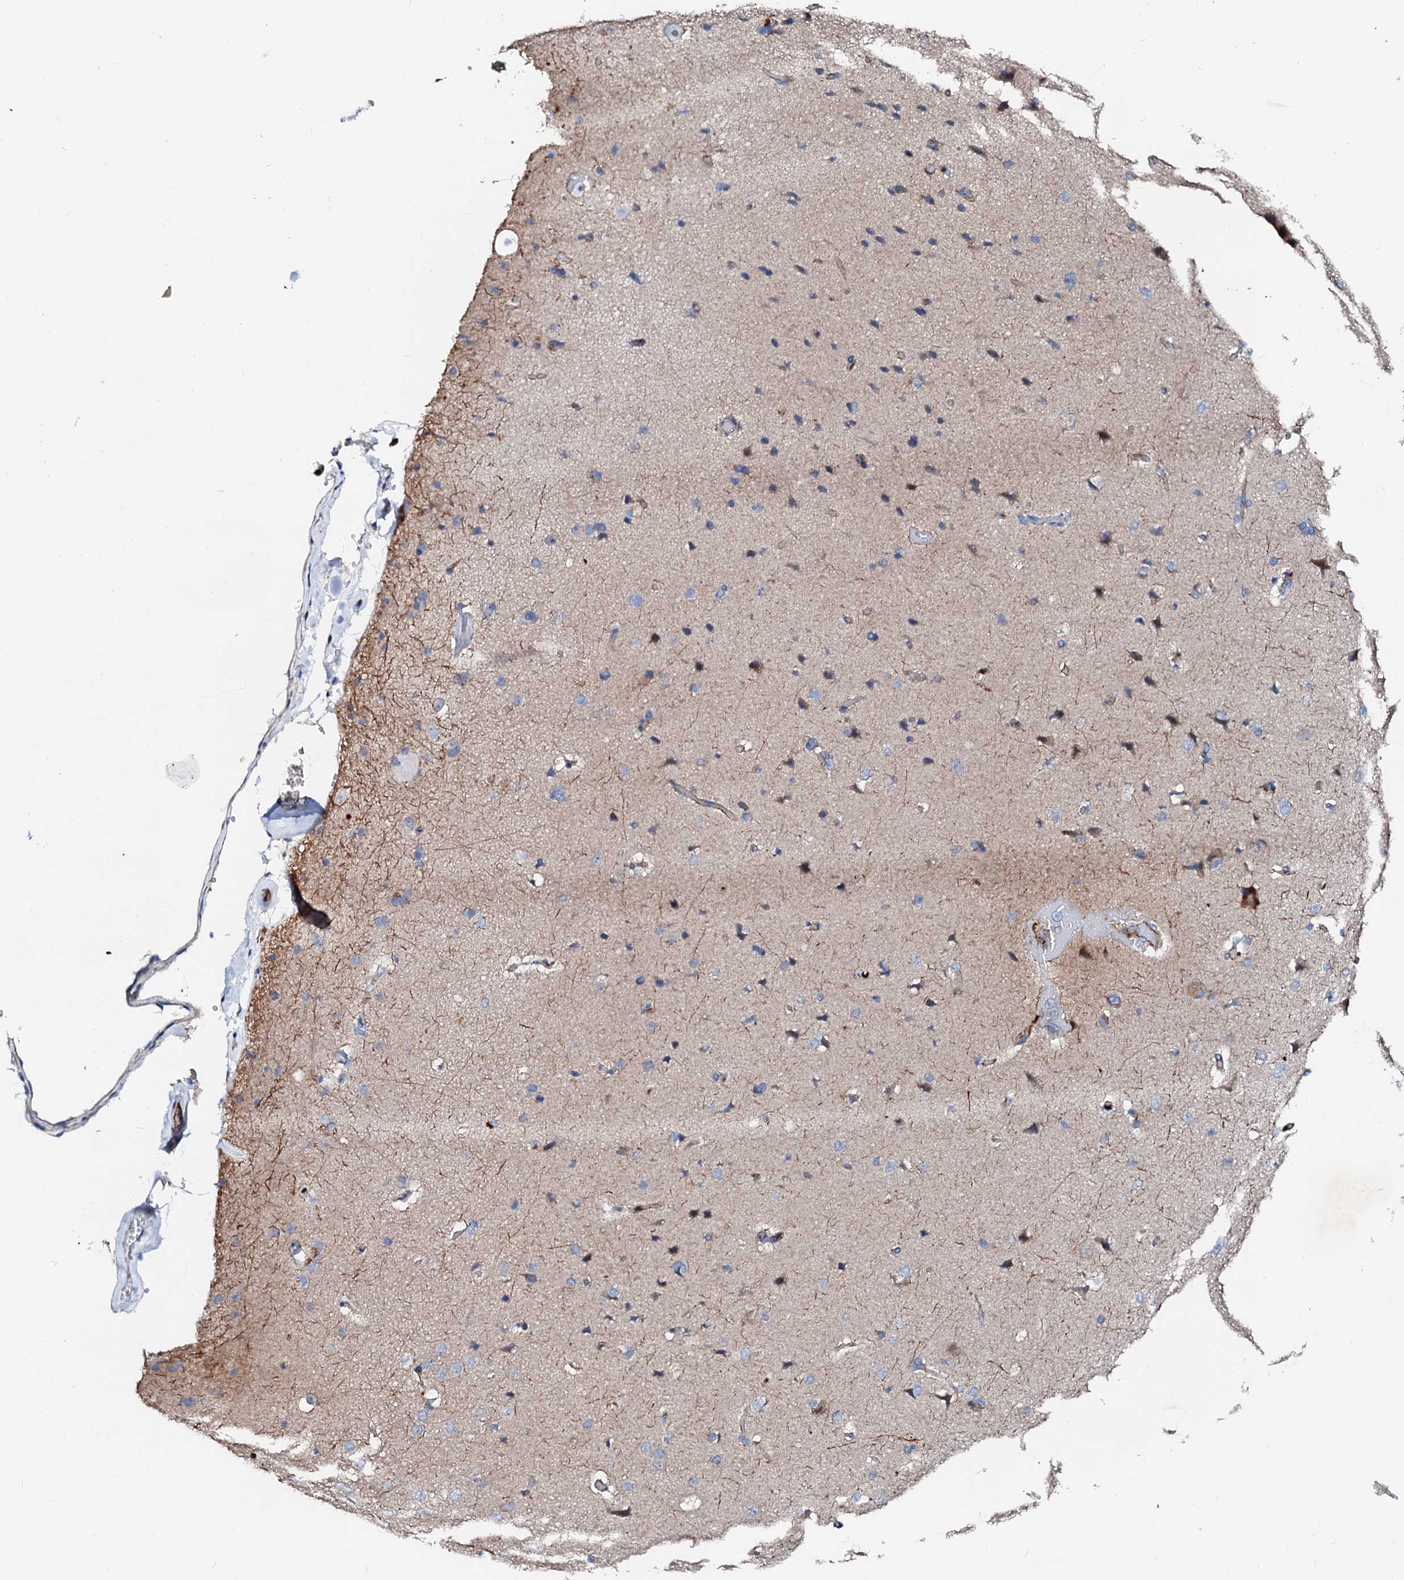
{"staining": {"intensity": "negative", "quantity": "none", "location": "none"}, "tissue": "cerebral cortex", "cell_type": "Endothelial cells", "image_type": "normal", "snomed": [{"axis": "morphology", "description": "Normal tissue, NOS"}, {"axis": "topography", "description": "Cerebral cortex"}], "caption": "Immunohistochemical staining of unremarkable human cerebral cortex reveals no significant staining in endothelial cells.", "gene": "SLC10A7", "patient": {"sex": "male", "age": 62}}